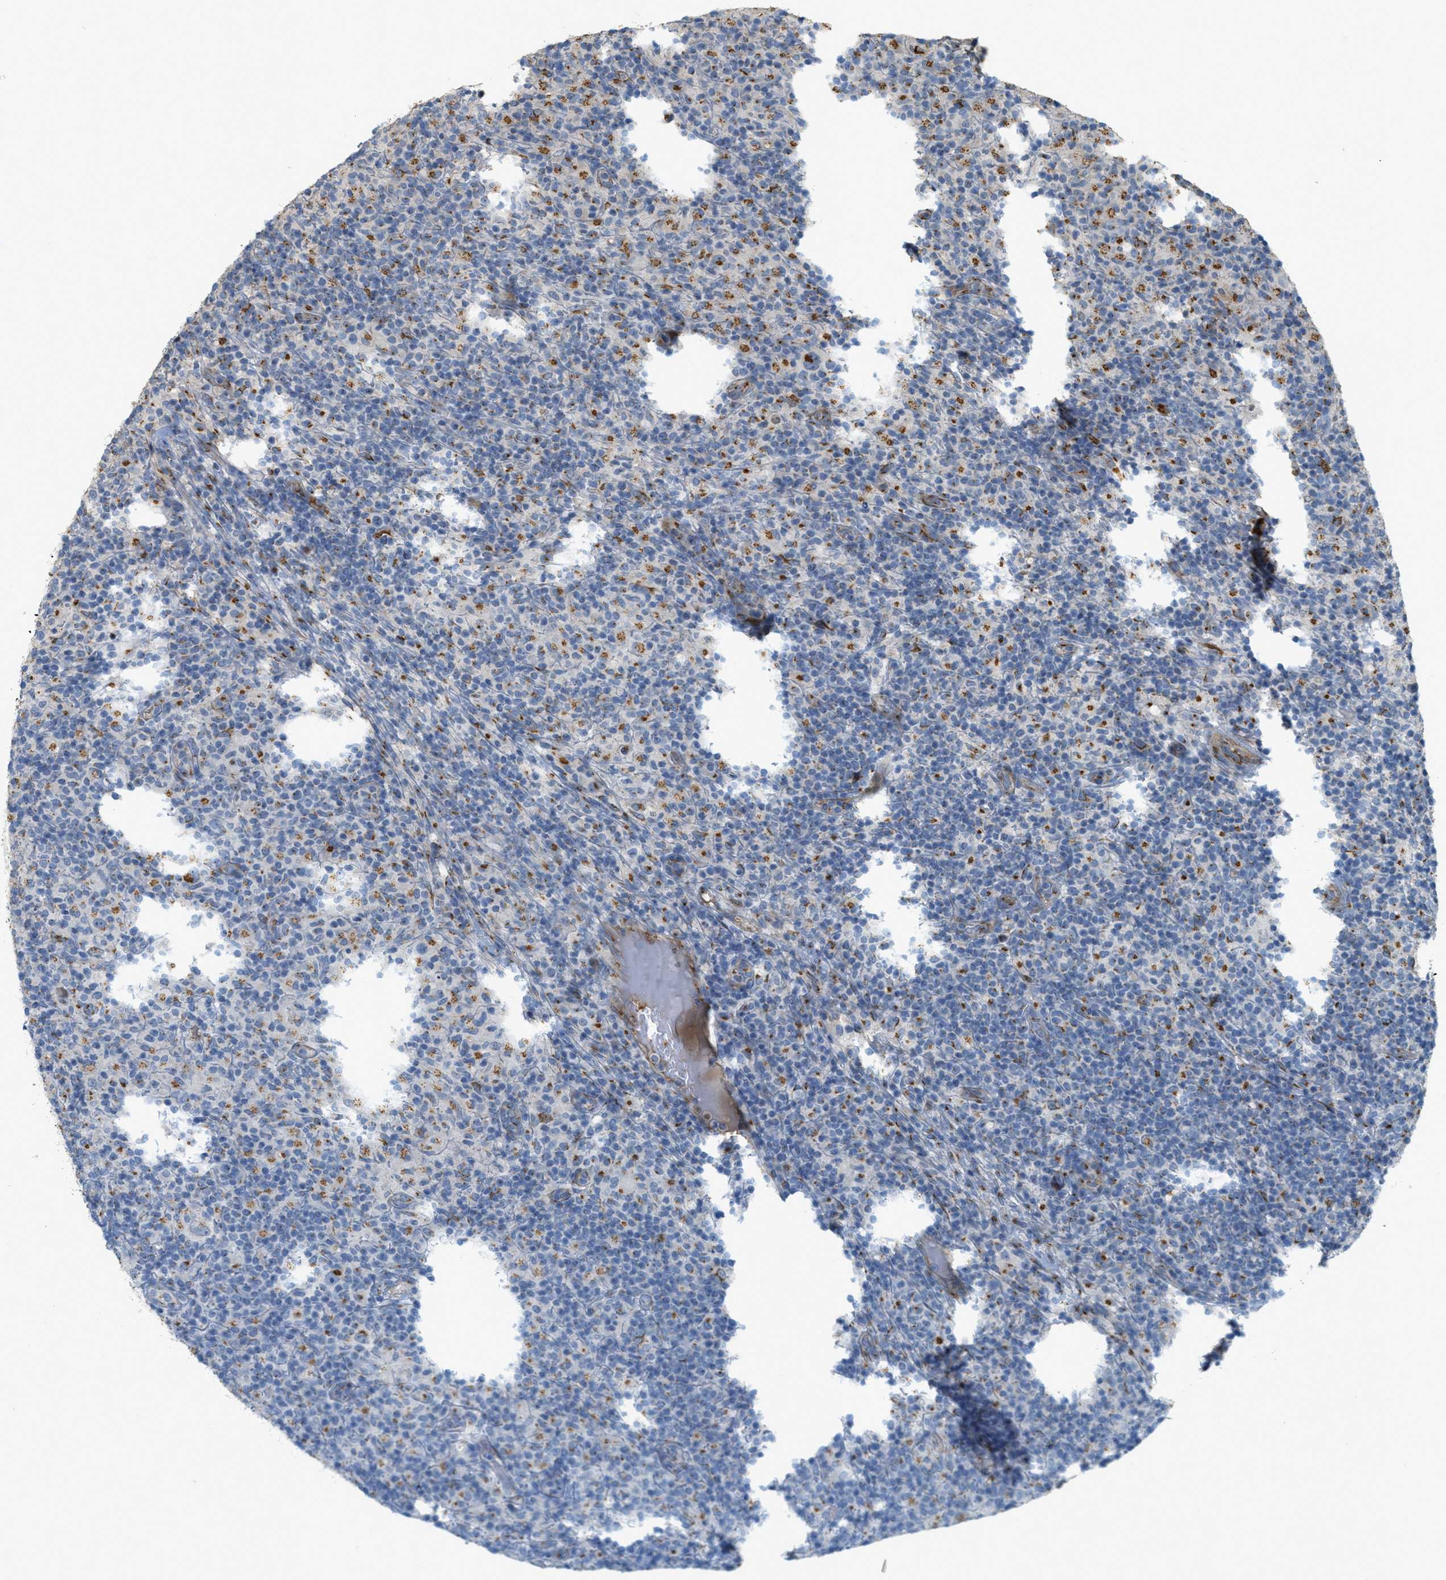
{"staining": {"intensity": "moderate", "quantity": "25%-75%", "location": "cytoplasmic/membranous"}, "tissue": "lymphoma", "cell_type": "Tumor cells", "image_type": "cancer", "snomed": [{"axis": "morphology", "description": "Hodgkin's disease, NOS"}, {"axis": "topography", "description": "Lymph node"}], "caption": "The immunohistochemical stain labels moderate cytoplasmic/membranous staining in tumor cells of Hodgkin's disease tissue. (DAB (3,3'-diaminobenzidine) IHC, brown staining for protein, blue staining for nuclei).", "gene": "ZFPL1", "patient": {"sex": "male", "age": 70}}